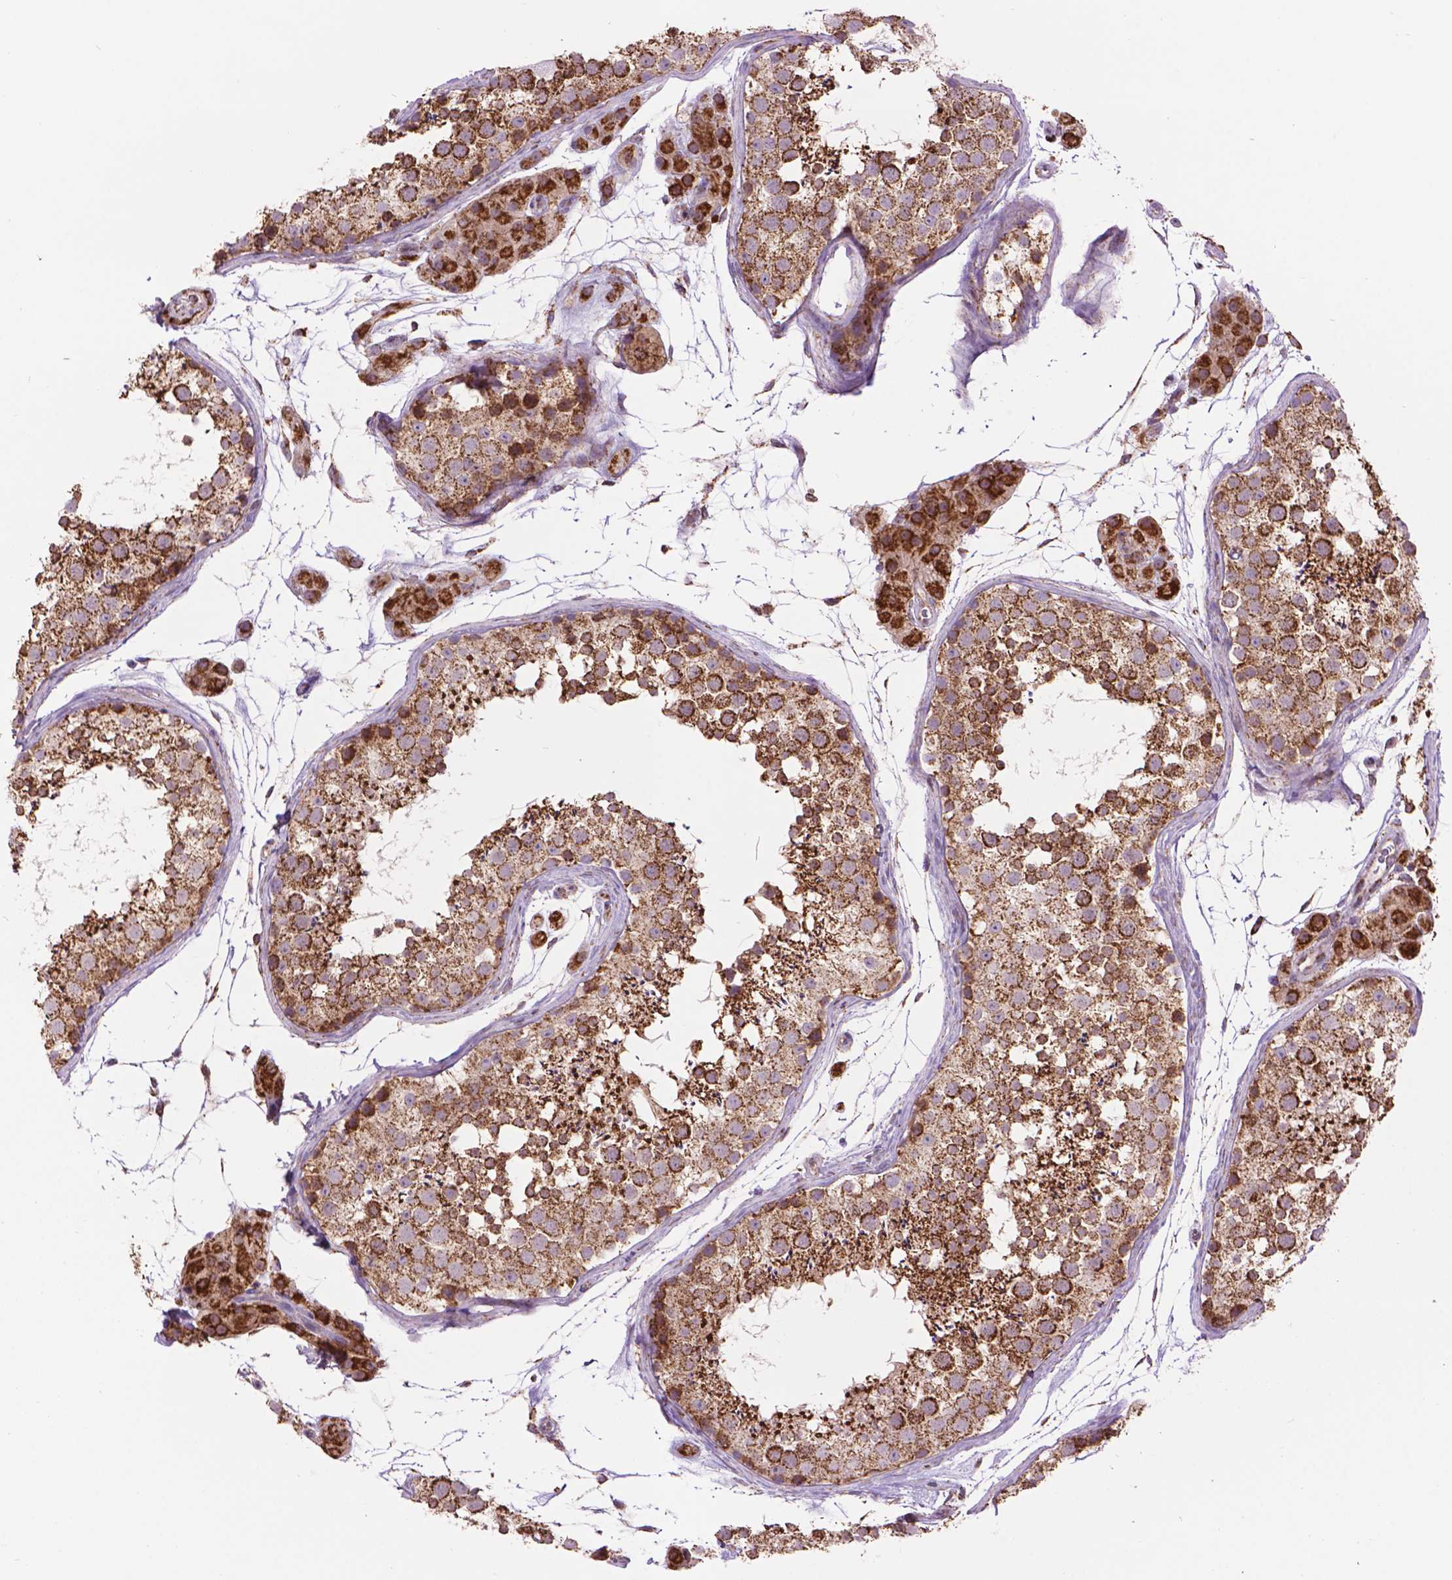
{"staining": {"intensity": "strong", "quantity": ">75%", "location": "cytoplasmic/membranous"}, "tissue": "testis", "cell_type": "Cells in seminiferous ducts", "image_type": "normal", "snomed": [{"axis": "morphology", "description": "Normal tissue, NOS"}, {"axis": "topography", "description": "Testis"}], "caption": "Cells in seminiferous ducts display high levels of strong cytoplasmic/membranous expression in about >75% of cells in benign human testis. (brown staining indicates protein expression, while blue staining denotes nuclei).", "gene": "PYCR3", "patient": {"sex": "male", "age": 41}}